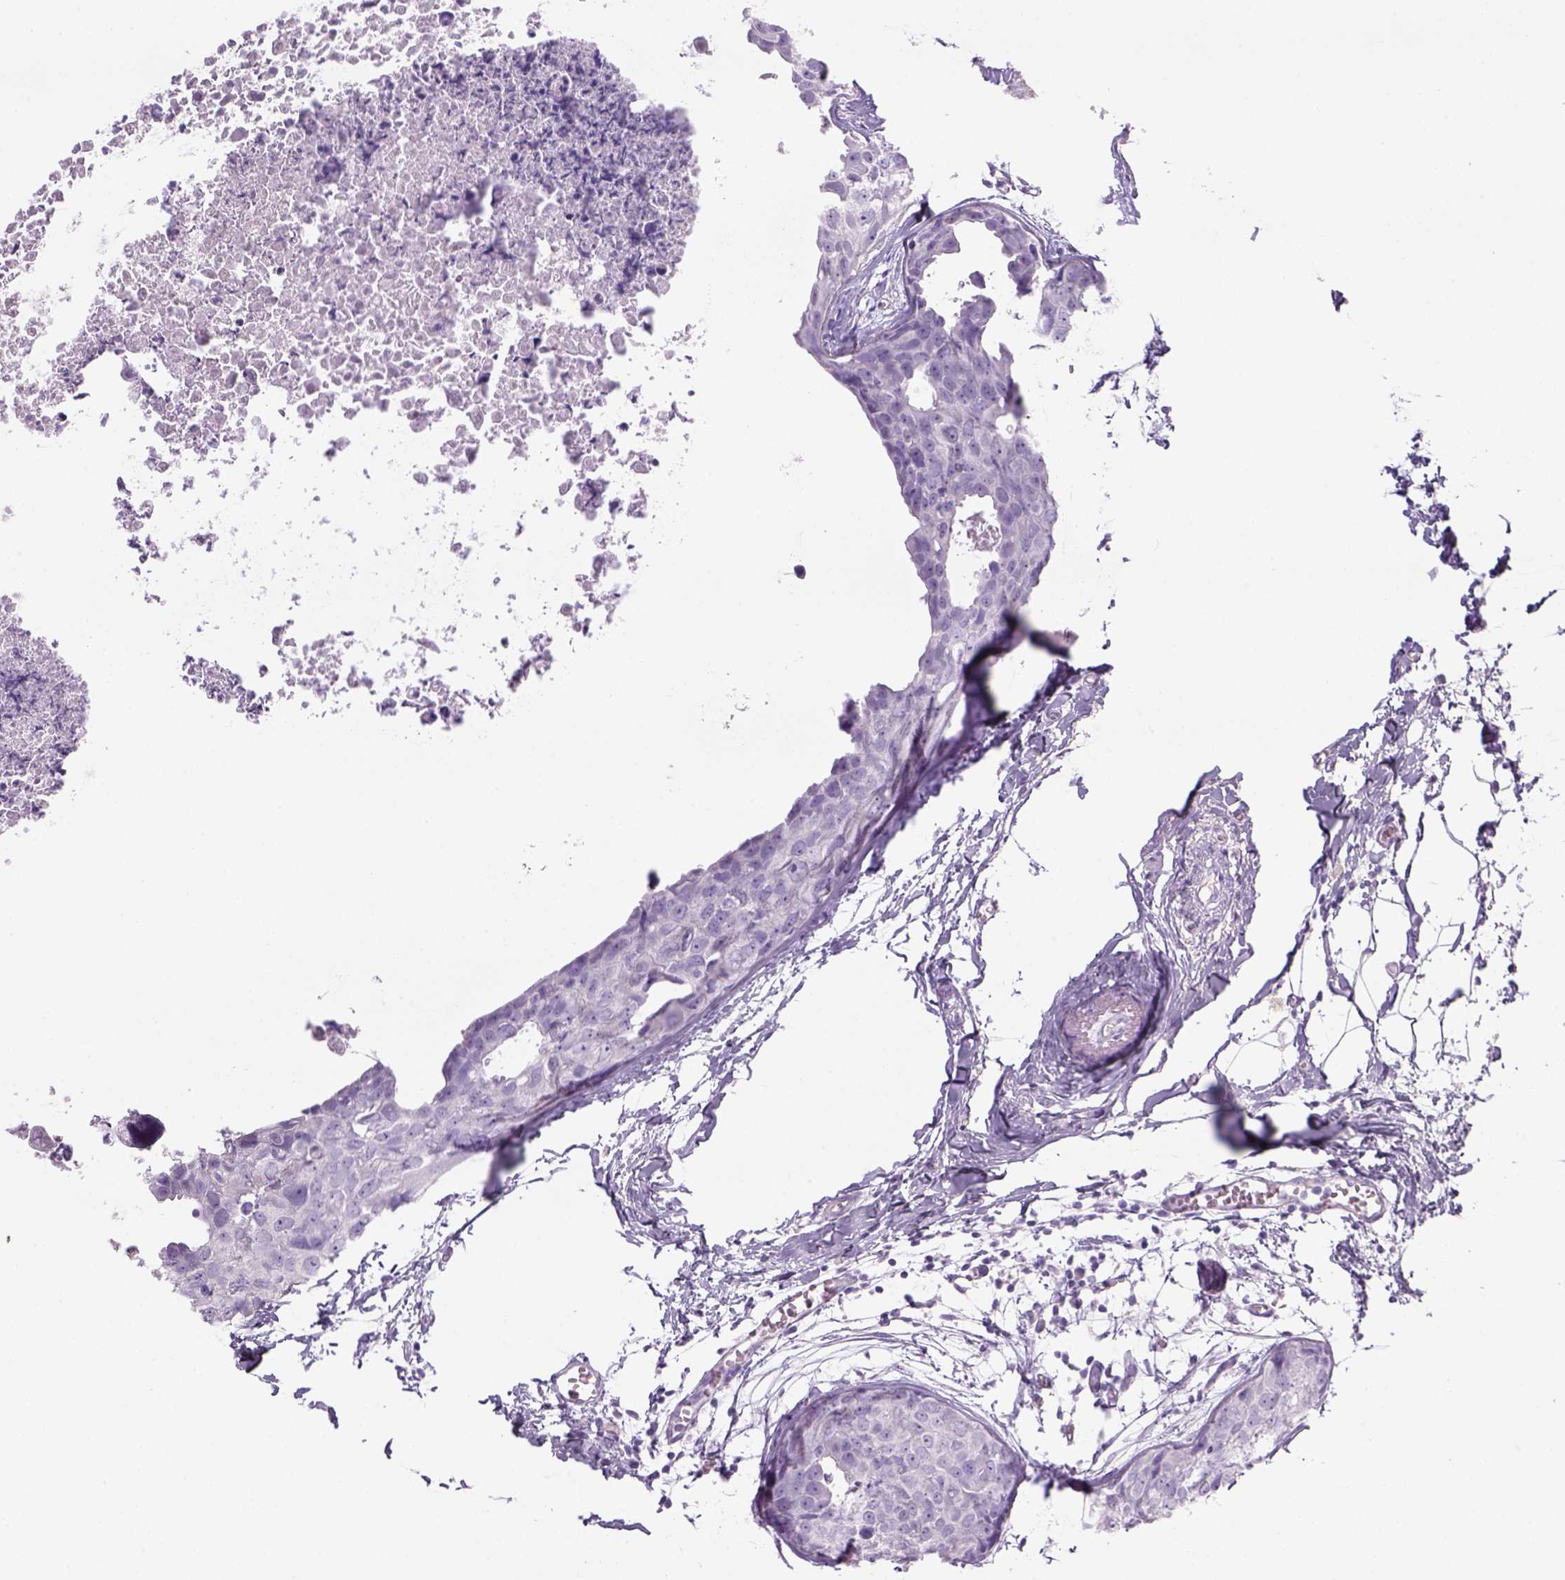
{"staining": {"intensity": "negative", "quantity": "none", "location": "none"}, "tissue": "breast cancer", "cell_type": "Tumor cells", "image_type": "cancer", "snomed": [{"axis": "morphology", "description": "Duct carcinoma"}, {"axis": "topography", "description": "Breast"}], "caption": "This is a image of immunohistochemistry staining of breast cancer (infiltrating ductal carcinoma), which shows no staining in tumor cells. The staining was performed using DAB (3,3'-diaminobenzidine) to visualize the protein expression in brown, while the nuclei were stained in blue with hematoxylin (Magnification: 20x).", "gene": "TENM4", "patient": {"sex": "female", "age": 38}}